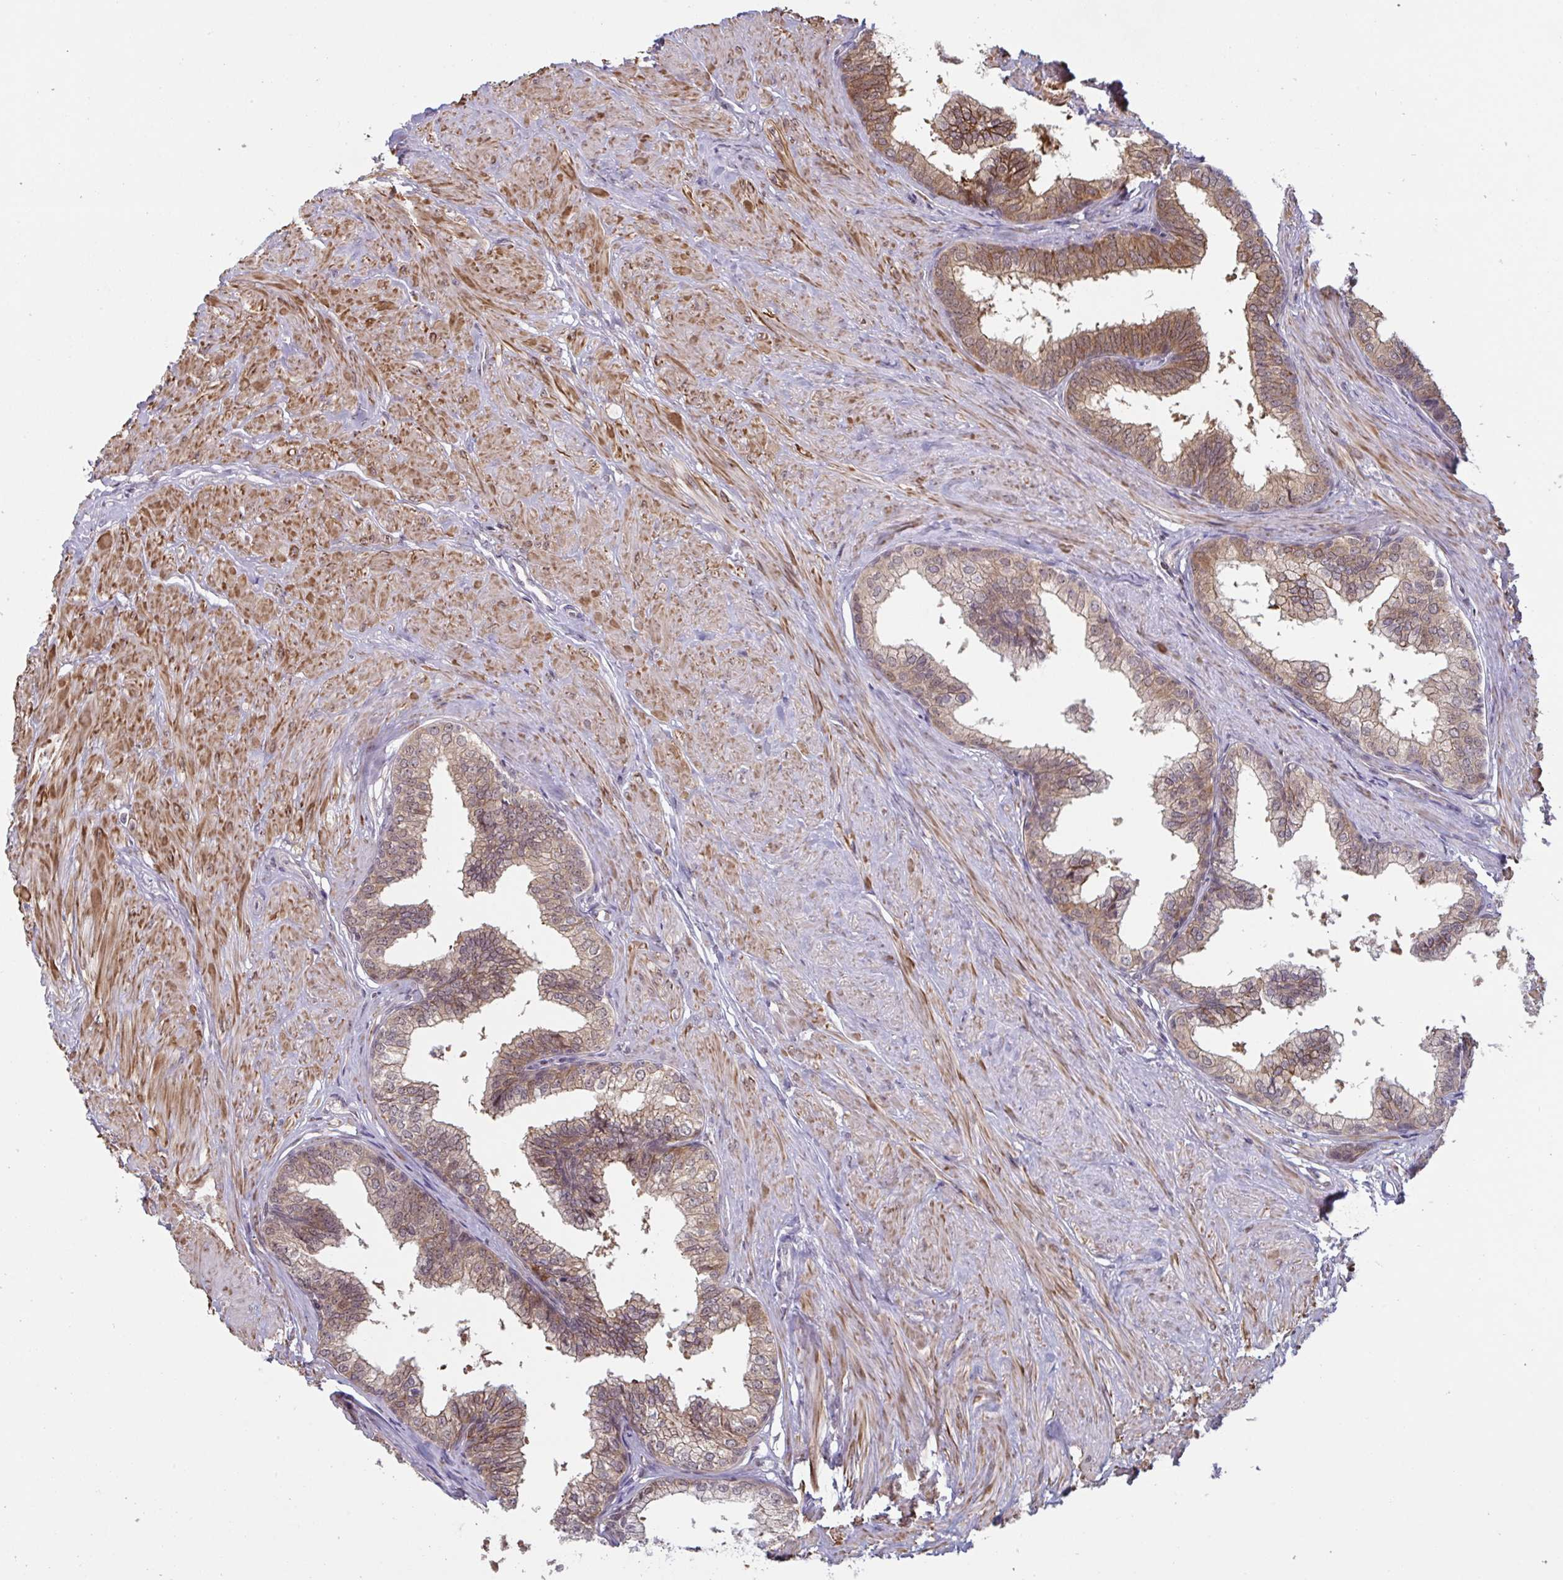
{"staining": {"intensity": "moderate", "quantity": "25%-75%", "location": "cytoplasmic/membranous"}, "tissue": "prostate", "cell_type": "Glandular cells", "image_type": "normal", "snomed": [{"axis": "morphology", "description": "Normal tissue, NOS"}, {"axis": "topography", "description": "Prostate"}, {"axis": "topography", "description": "Peripheral nerve tissue"}], "caption": "IHC (DAB (3,3'-diaminobenzidine)) staining of normal human prostate shows moderate cytoplasmic/membranous protein staining in approximately 25%-75% of glandular cells.", "gene": "NLRP13", "patient": {"sex": "male", "age": 55}}